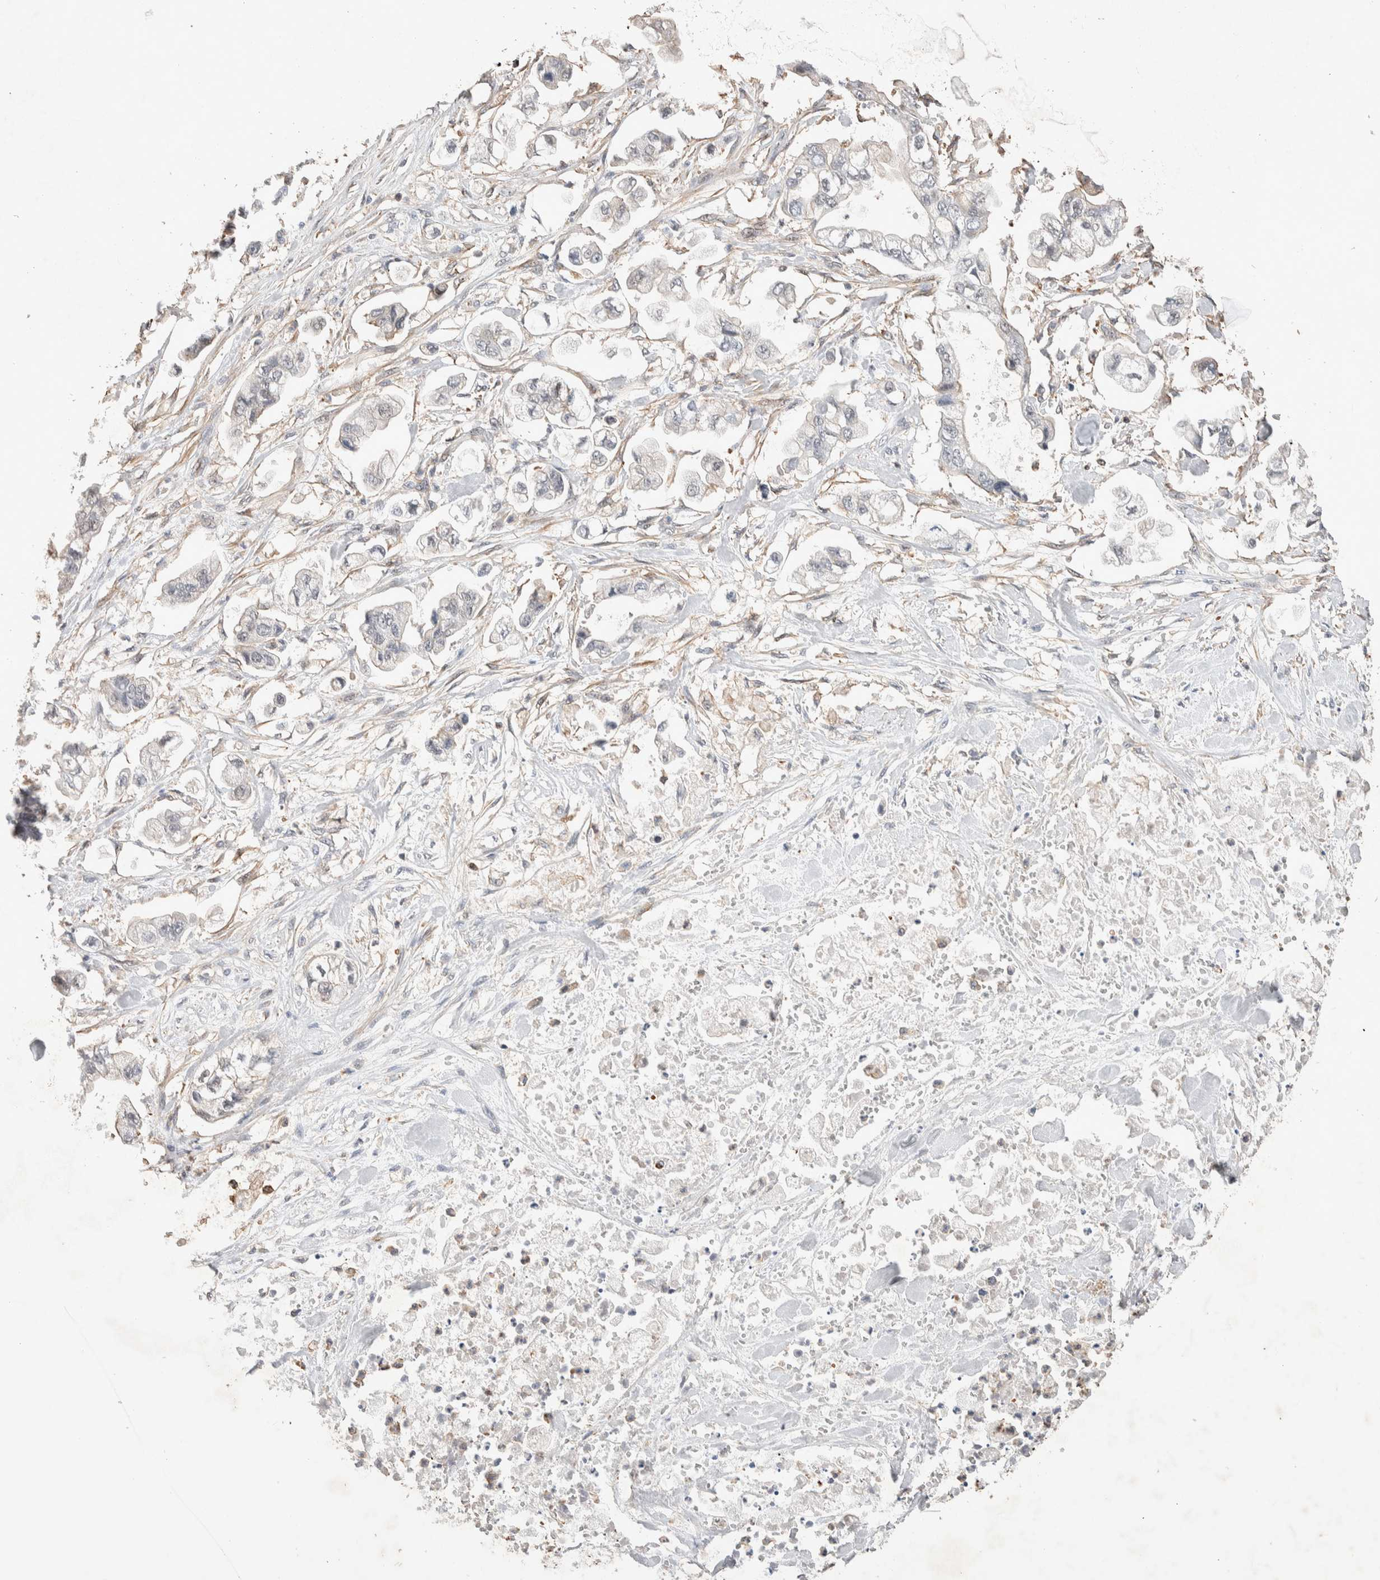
{"staining": {"intensity": "negative", "quantity": "none", "location": "none"}, "tissue": "stomach cancer", "cell_type": "Tumor cells", "image_type": "cancer", "snomed": [{"axis": "morphology", "description": "Normal tissue, NOS"}, {"axis": "morphology", "description": "Adenocarcinoma, NOS"}, {"axis": "topography", "description": "Stomach"}], "caption": "Protein analysis of adenocarcinoma (stomach) exhibits no significant expression in tumor cells.", "gene": "ZNF704", "patient": {"sex": "male", "age": 62}}